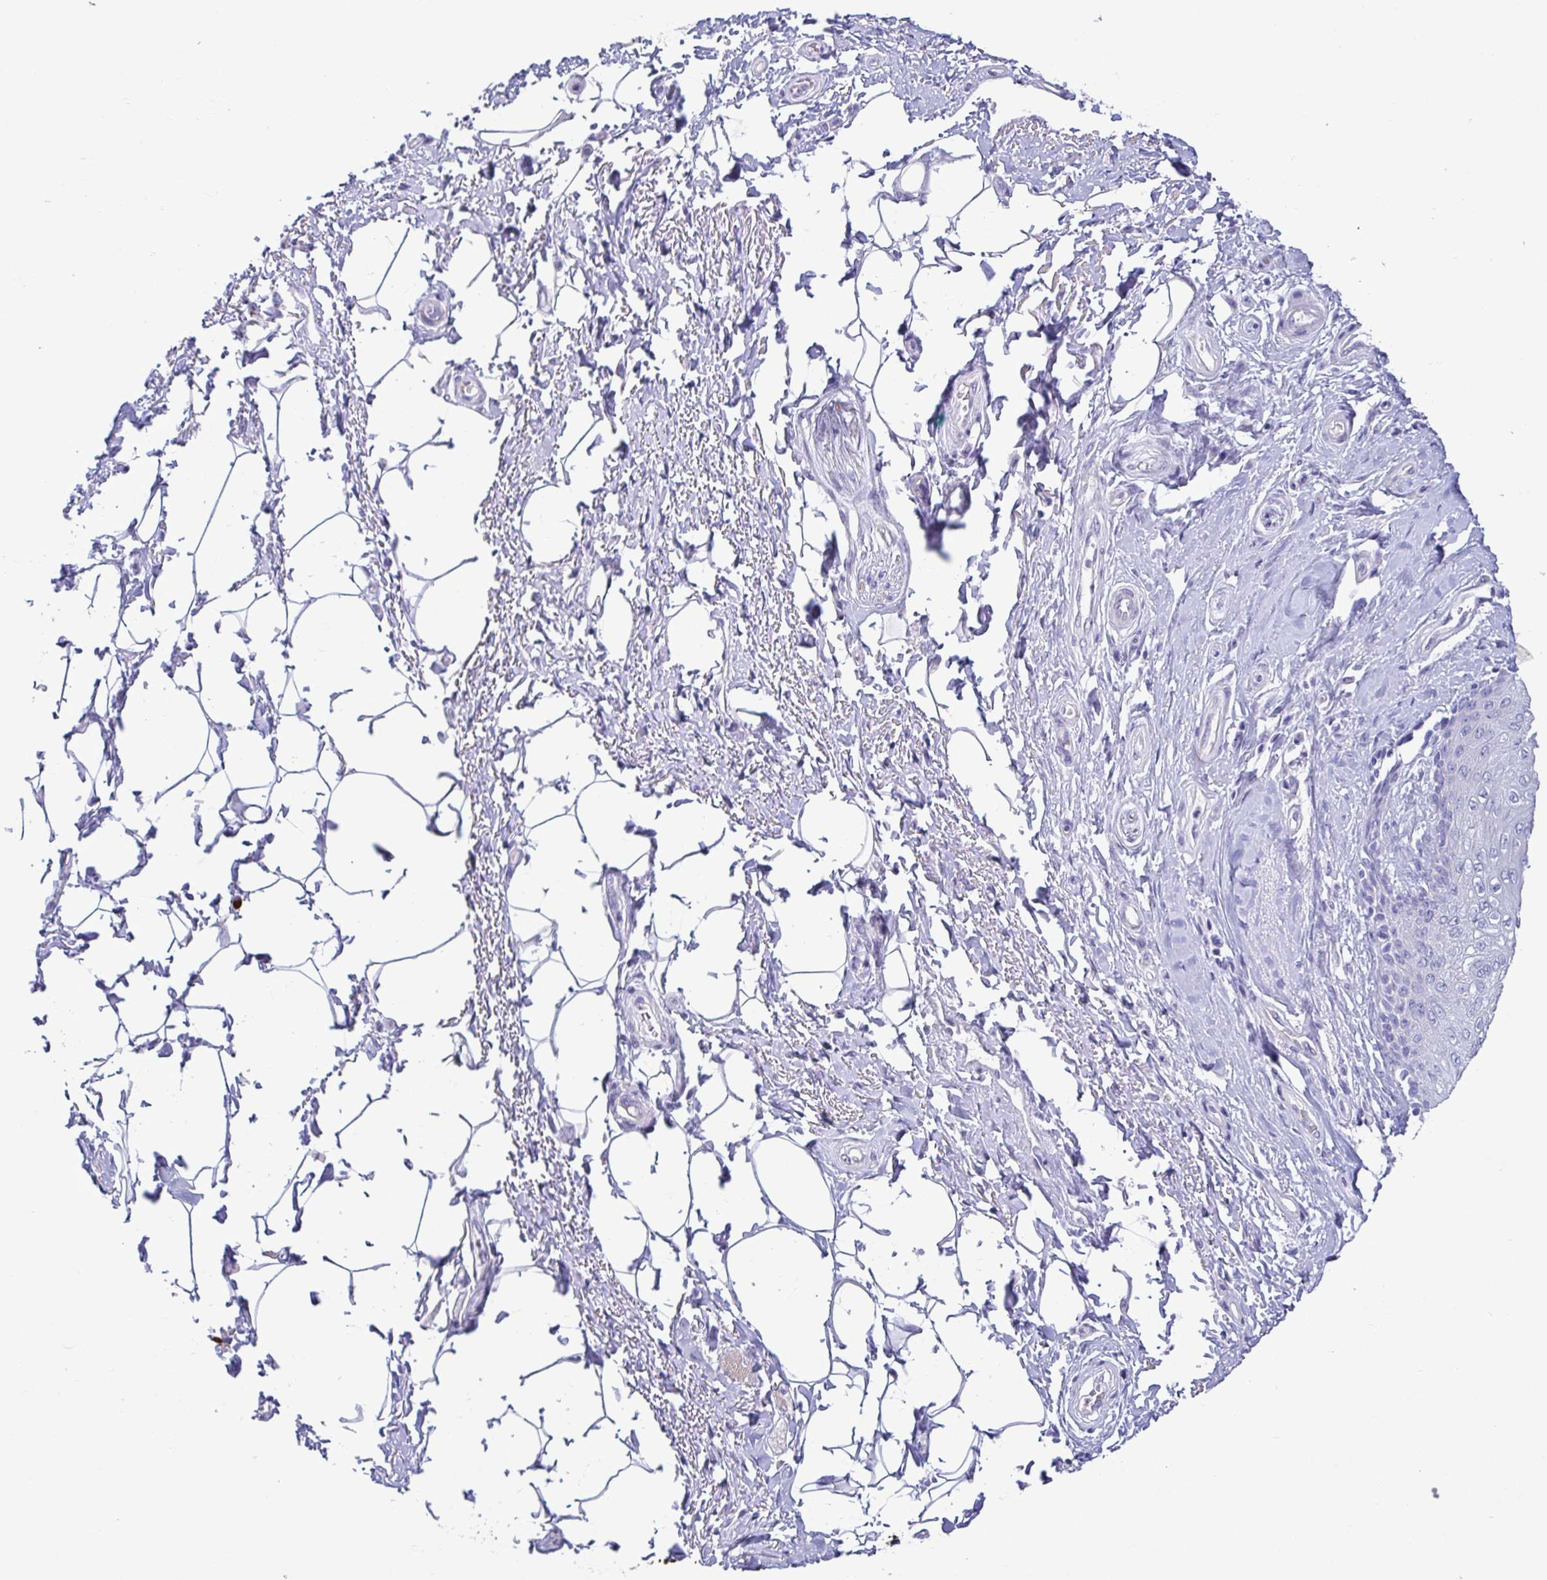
{"staining": {"intensity": "negative", "quantity": "none", "location": "none"}, "tissue": "adipose tissue", "cell_type": "Adipocytes", "image_type": "normal", "snomed": [{"axis": "morphology", "description": "Normal tissue, NOS"}, {"axis": "topography", "description": "Peripheral nerve tissue"}], "caption": "Immunohistochemical staining of benign human adipose tissue shows no significant expression in adipocytes. Brightfield microscopy of IHC stained with DAB (brown) and hematoxylin (blue), captured at high magnification.", "gene": "TNNI2", "patient": {"sex": "male", "age": 51}}